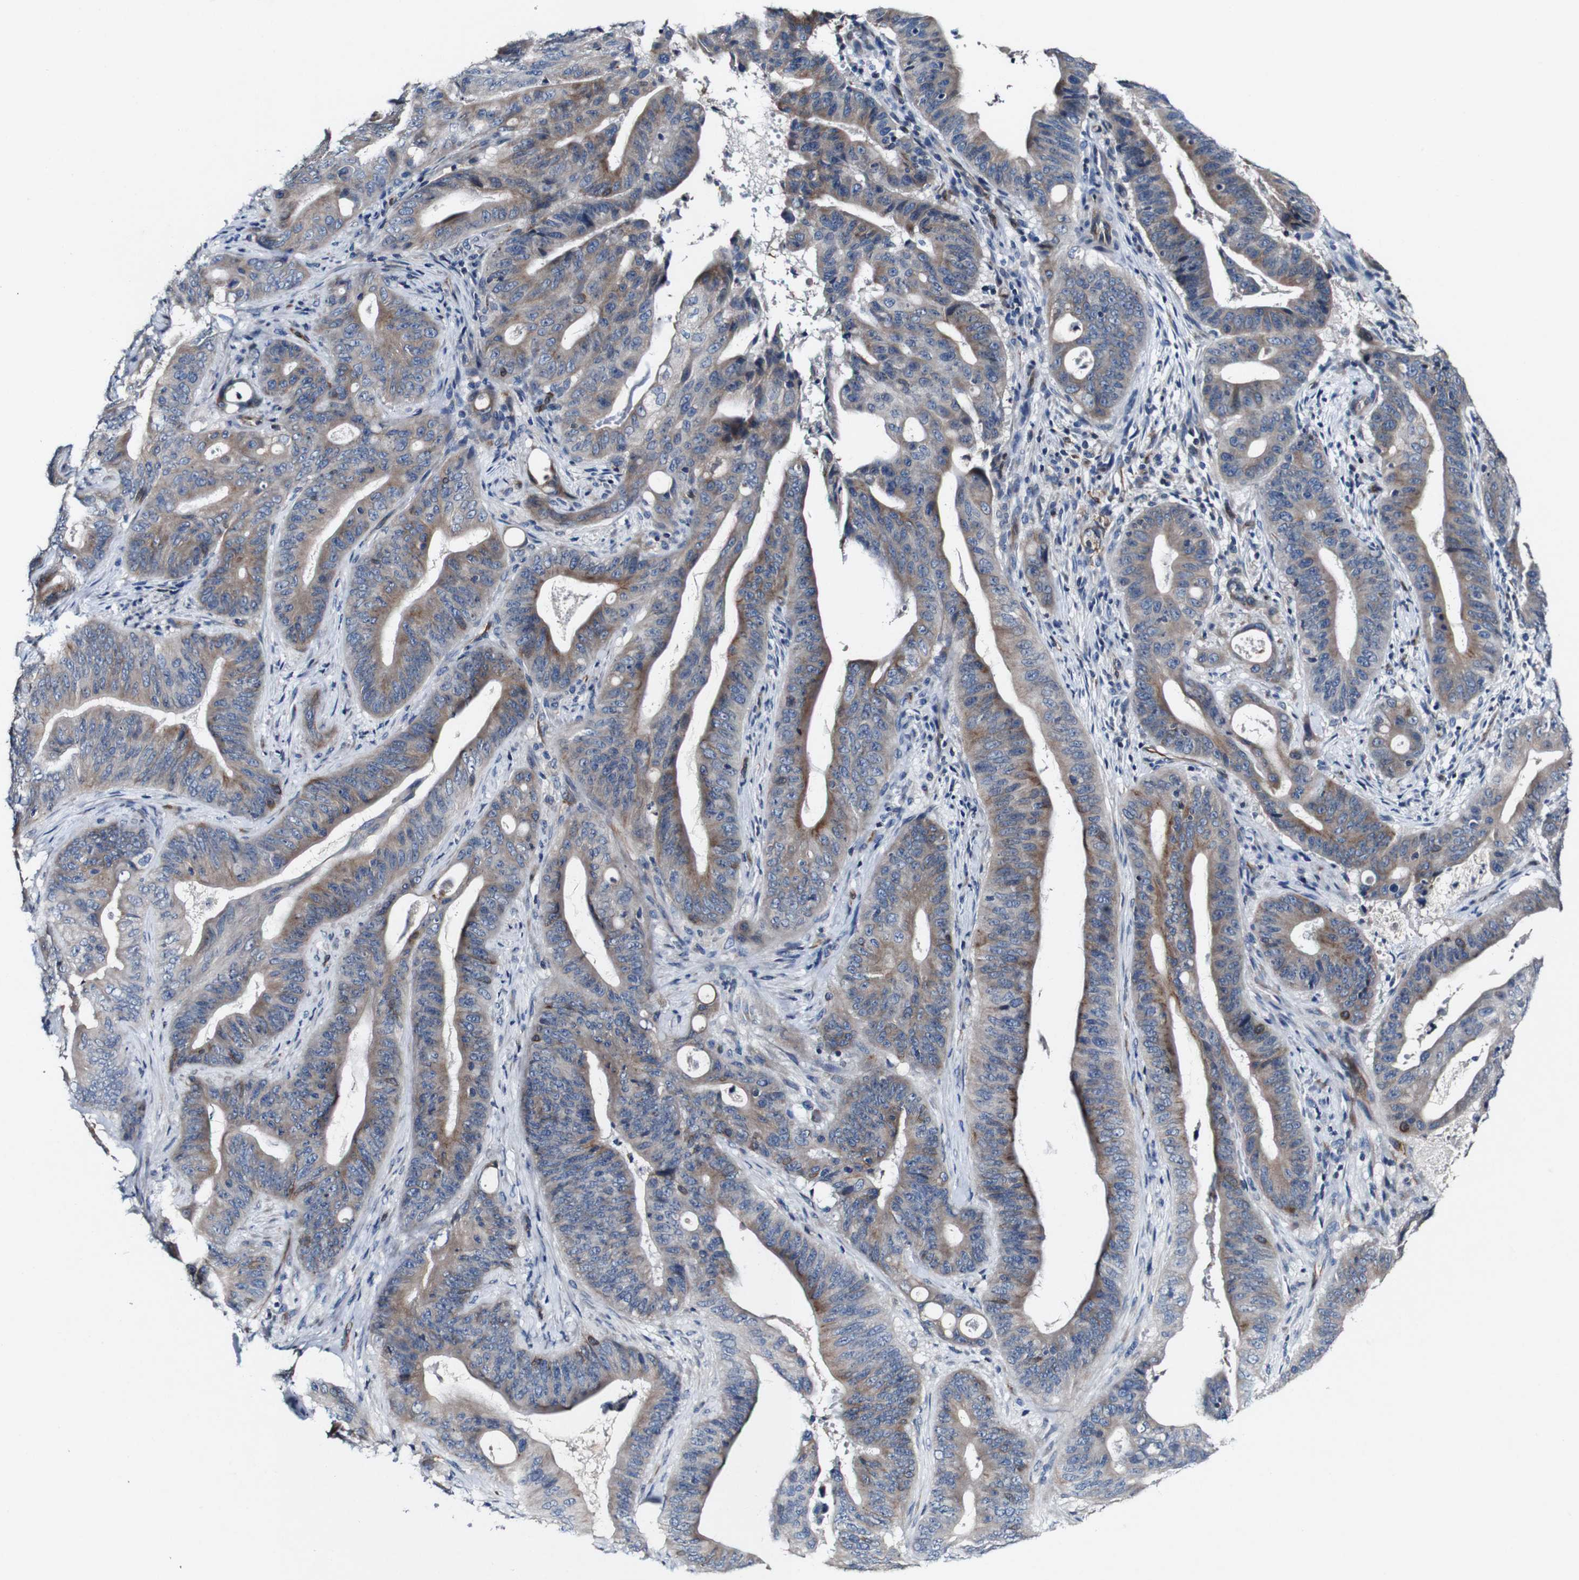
{"staining": {"intensity": "moderate", "quantity": "25%-75%", "location": "cytoplasmic/membranous"}, "tissue": "pancreatic cancer", "cell_type": "Tumor cells", "image_type": "cancer", "snomed": [{"axis": "morphology", "description": "Normal tissue, NOS"}, {"axis": "topography", "description": "Lymph node"}], "caption": "Protein analysis of pancreatic cancer tissue exhibits moderate cytoplasmic/membranous expression in approximately 25%-75% of tumor cells. (DAB (3,3'-diaminobenzidine) IHC with brightfield microscopy, high magnification).", "gene": "GRAMD1A", "patient": {"sex": "male", "age": 62}}